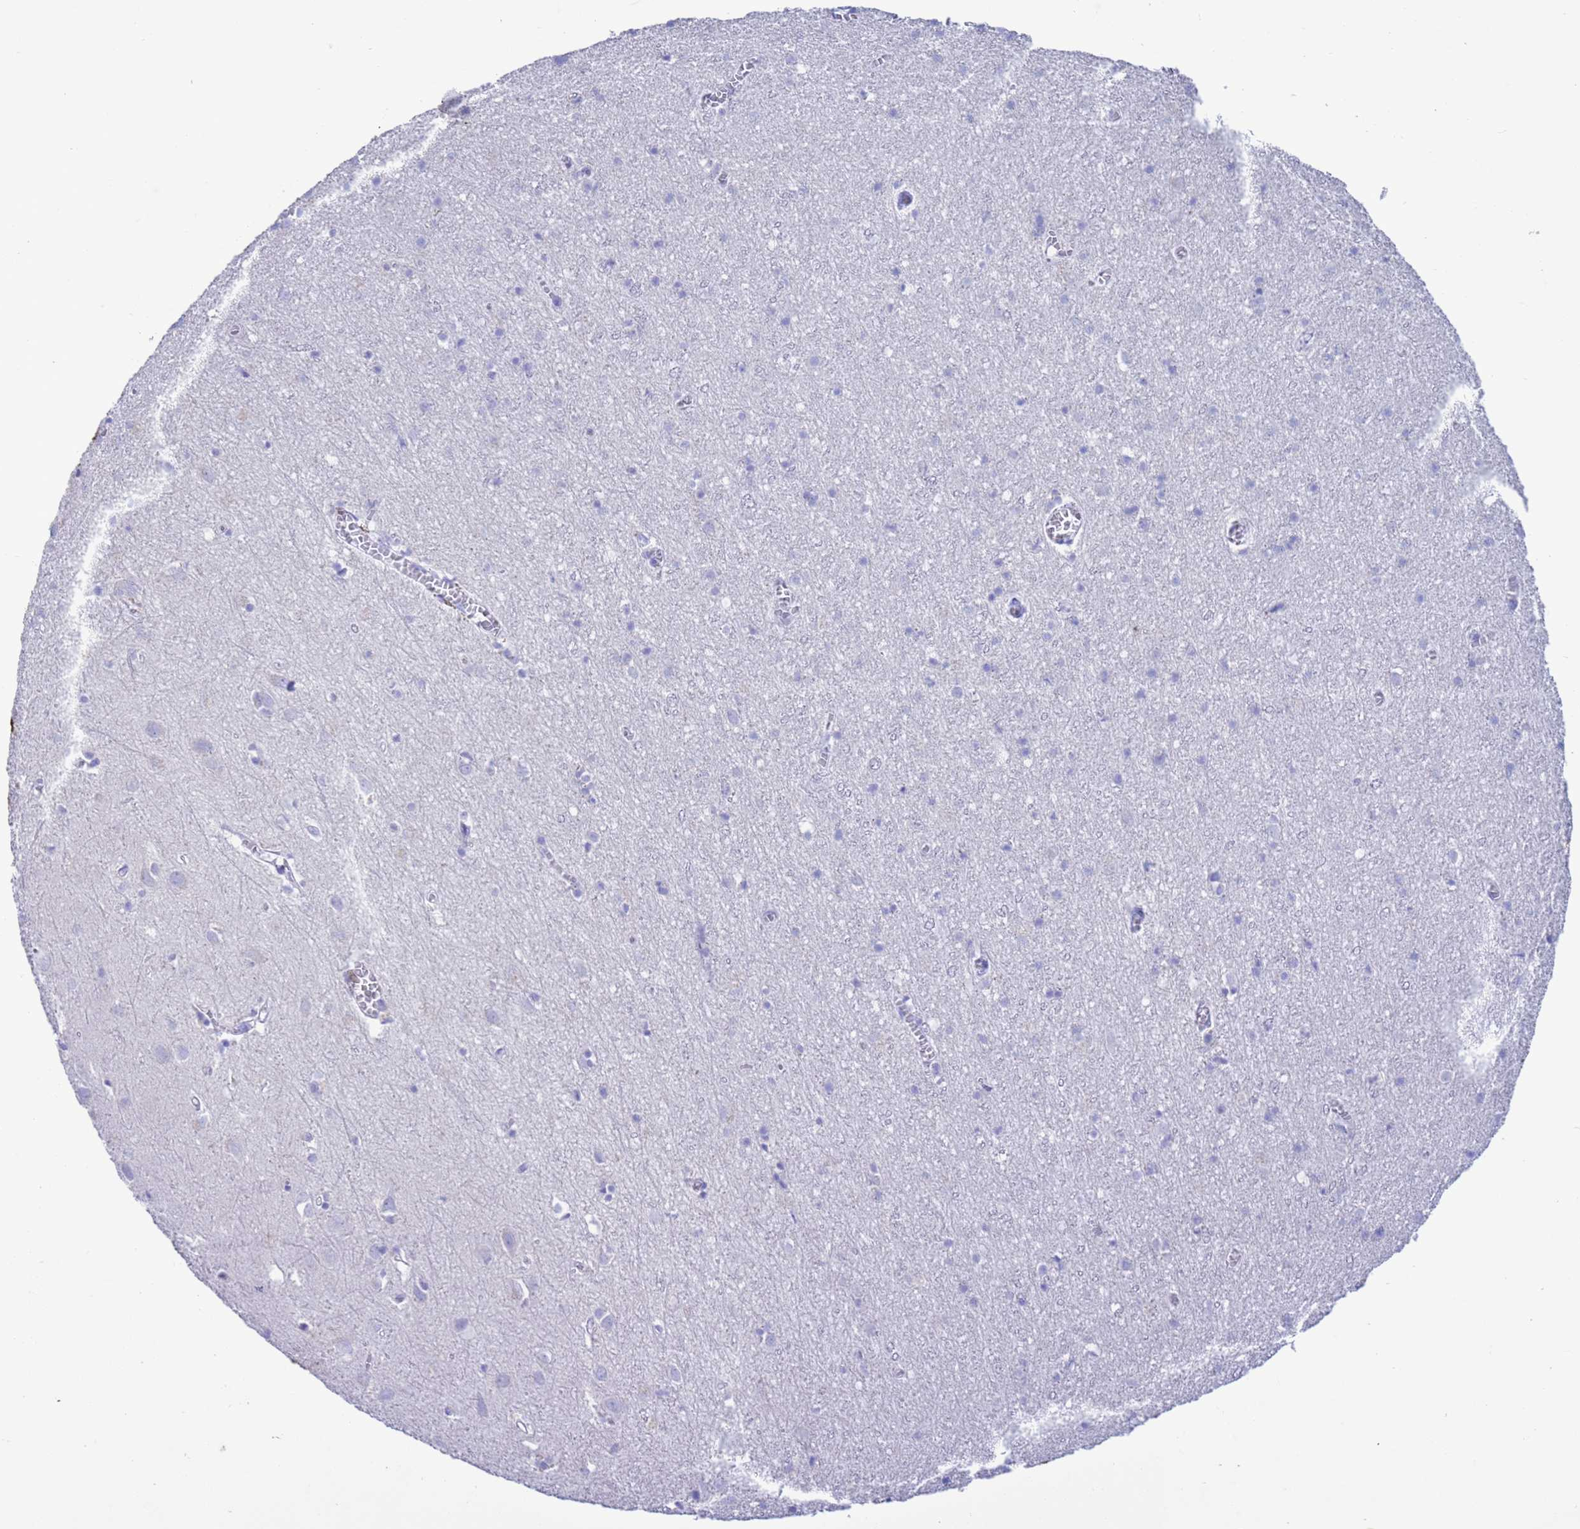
{"staining": {"intensity": "negative", "quantity": "none", "location": "none"}, "tissue": "cerebral cortex", "cell_type": "Endothelial cells", "image_type": "normal", "snomed": [{"axis": "morphology", "description": "Normal tissue, NOS"}, {"axis": "topography", "description": "Cerebral cortex"}], "caption": "The immunohistochemistry (IHC) micrograph has no significant expression in endothelial cells of cerebral cortex. (Stains: DAB immunohistochemistry with hematoxylin counter stain, Microscopy: brightfield microscopy at high magnification).", "gene": "GSTM1", "patient": {"sex": "female", "age": 64}}